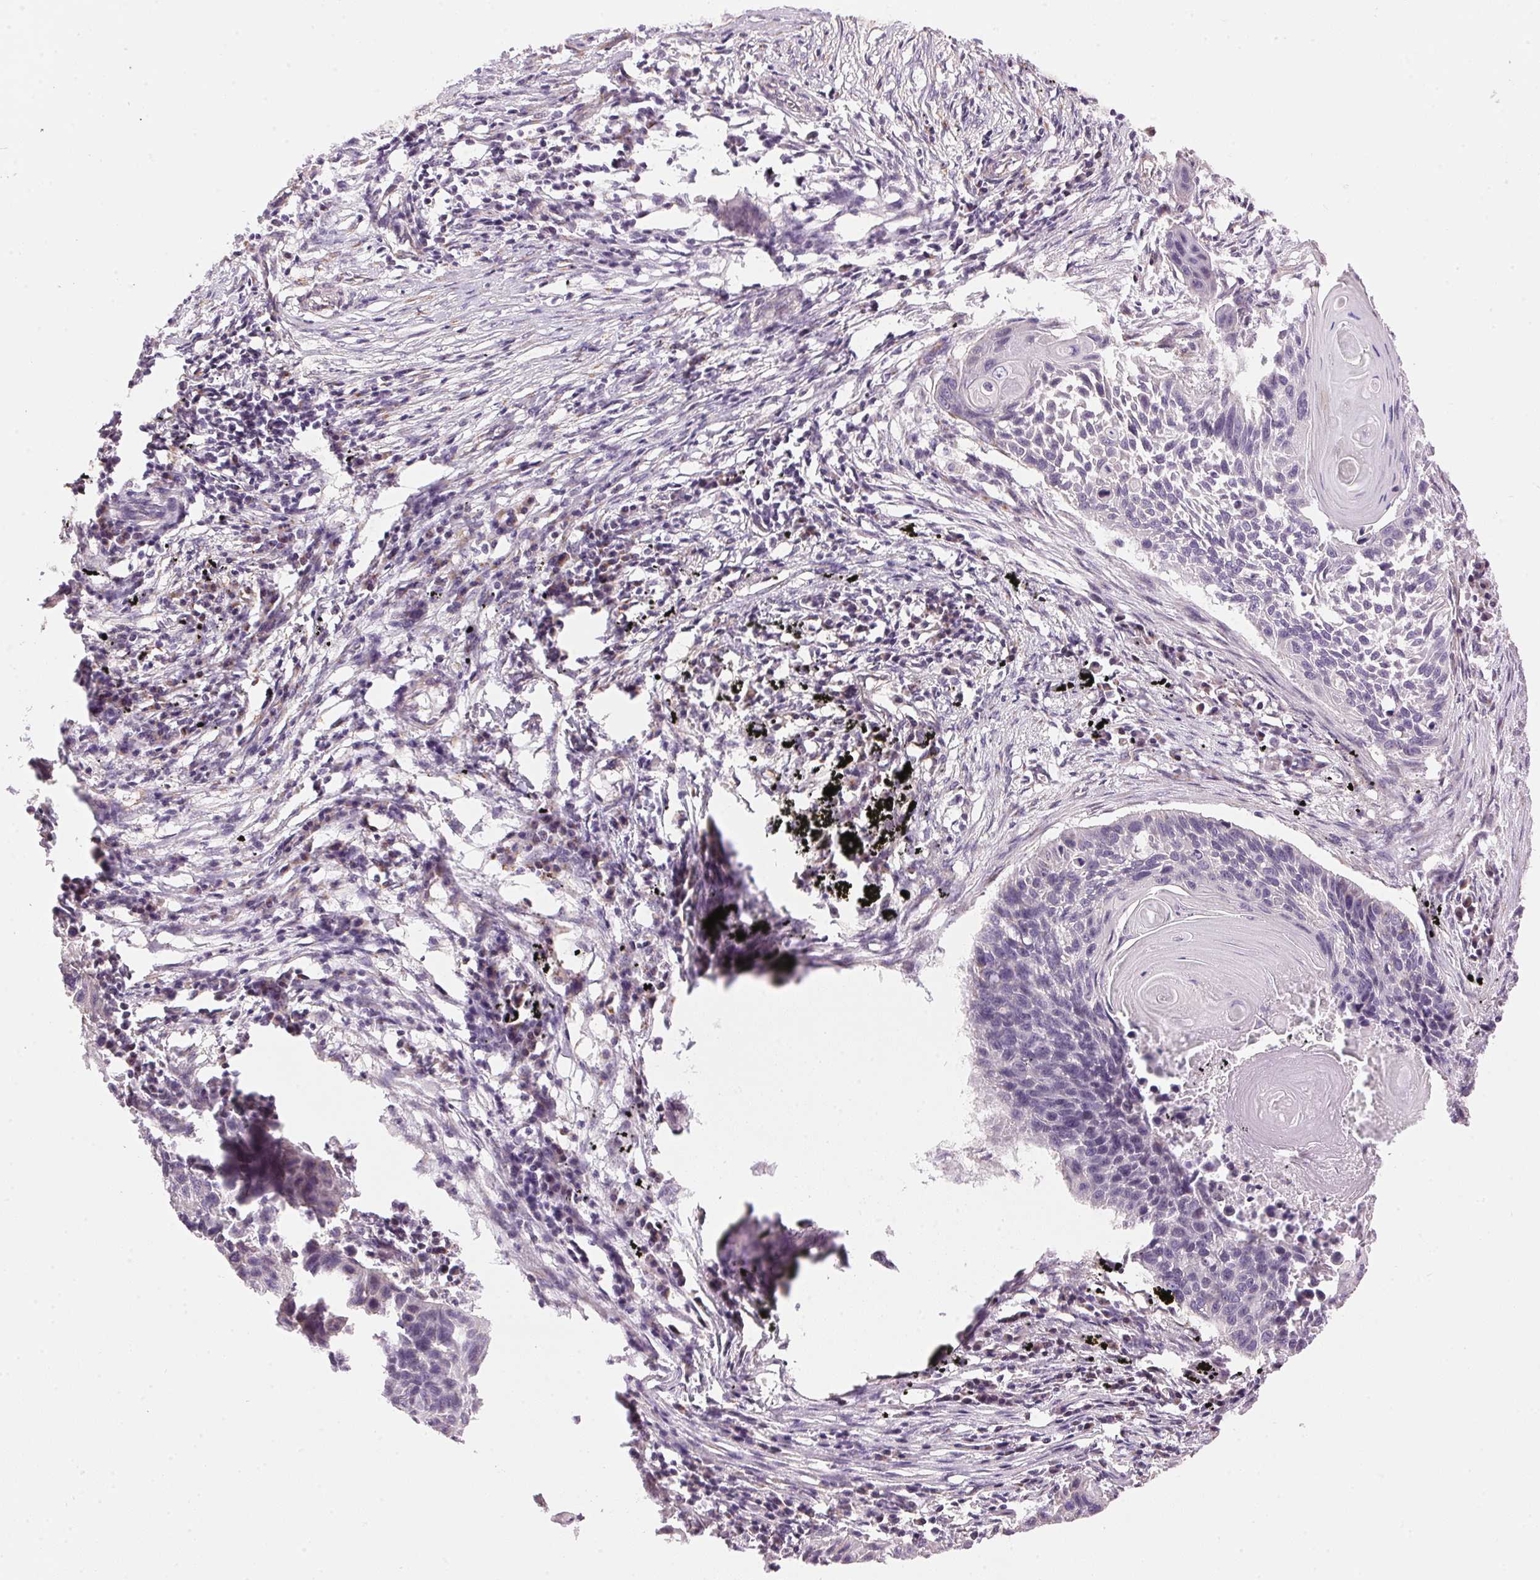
{"staining": {"intensity": "negative", "quantity": "none", "location": "none"}, "tissue": "lung cancer", "cell_type": "Tumor cells", "image_type": "cancer", "snomed": [{"axis": "morphology", "description": "Squamous cell carcinoma, NOS"}, {"axis": "topography", "description": "Lung"}], "caption": "The histopathology image exhibits no staining of tumor cells in squamous cell carcinoma (lung).", "gene": "GOLPH3", "patient": {"sex": "male", "age": 78}}